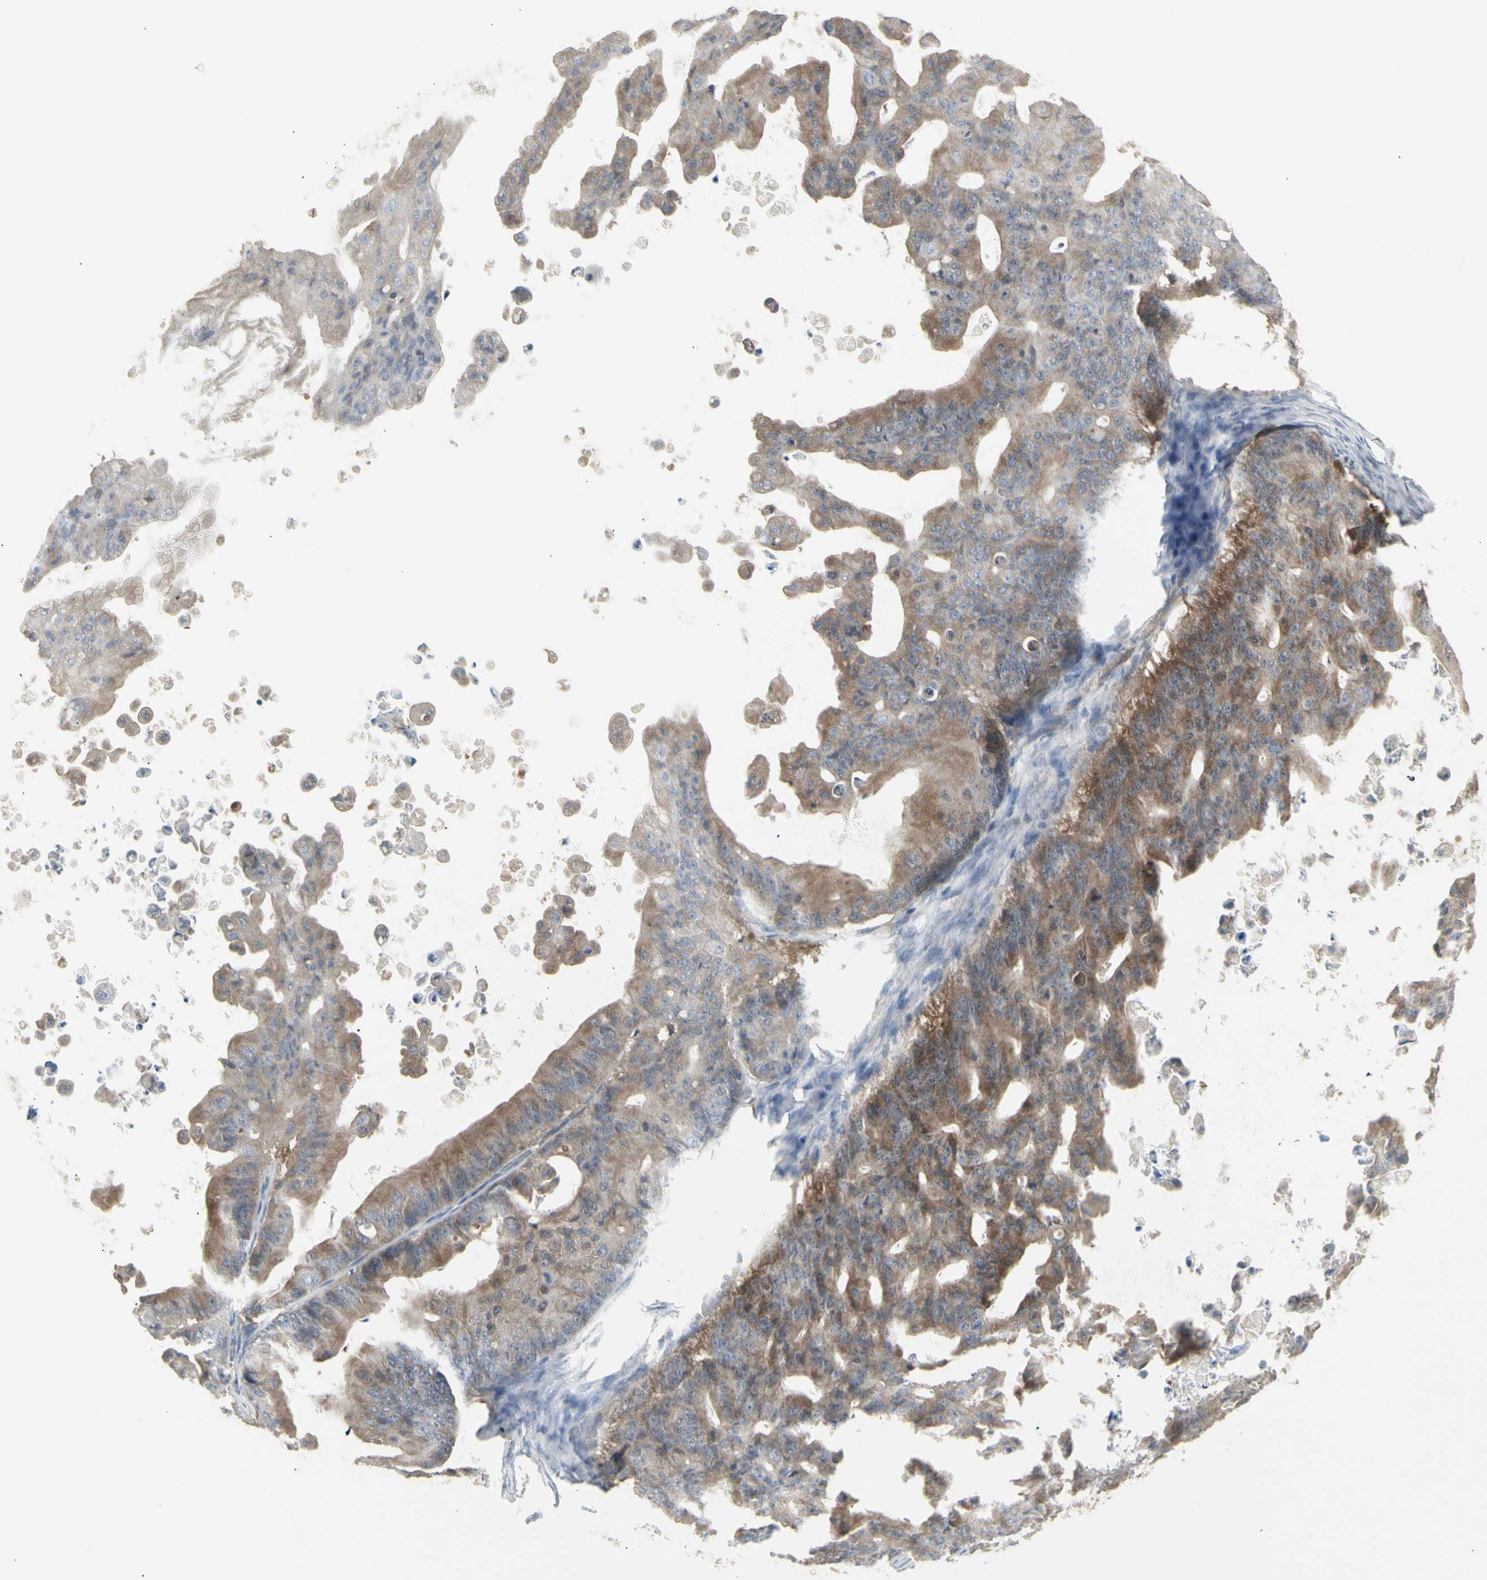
{"staining": {"intensity": "moderate", "quantity": ">75%", "location": "cytoplasmic/membranous,nuclear"}, "tissue": "ovarian cancer", "cell_type": "Tumor cells", "image_type": "cancer", "snomed": [{"axis": "morphology", "description": "Cystadenocarcinoma, mucinous, NOS"}, {"axis": "topography", "description": "Ovary"}], "caption": "Immunohistochemistry (IHC) staining of ovarian cancer, which exhibits medium levels of moderate cytoplasmic/membranous and nuclear positivity in approximately >75% of tumor cells indicating moderate cytoplasmic/membranous and nuclear protein staining. The staining was performed using DAB (brown) for protein detection and nuclei were counterstained in hematoxylin (blue).", "gene": "CHURC1-FNTB", "patient": {"sex": "female", "age": 37}}